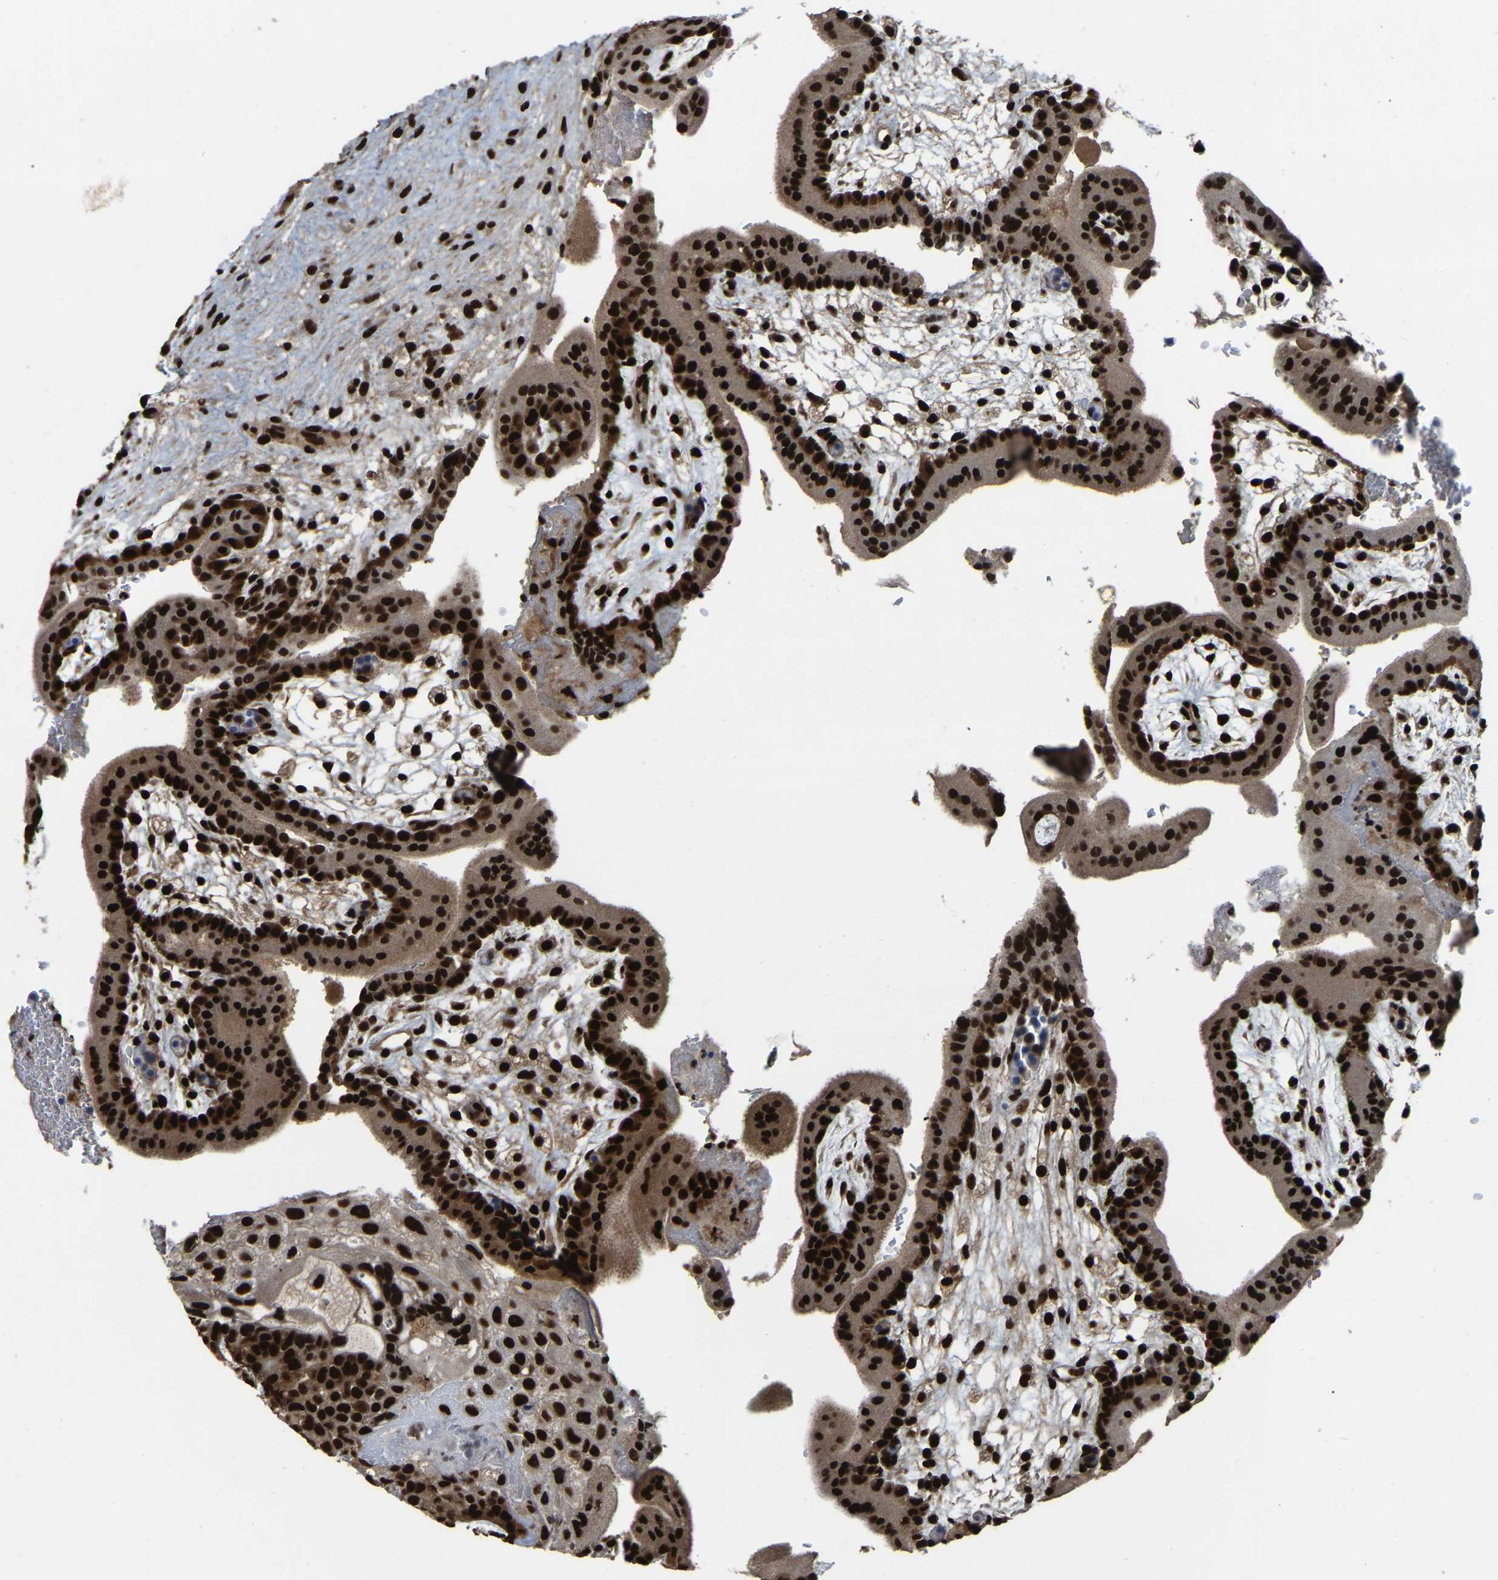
{"staining": {"intensity": "strong", "quantity": ">75%", "location": "nuclear"}, "tissue": "placenta", "cell_type": "Decidual cells", "image_type": "normal", "snomed": [{"axis": "morphology", "description": "Normal tissue, NOS"}, {"axis": "topography", "description": "Placenta"}], "caption": "An image of human placenta stained for a protein exhibits strong nuclear brown staining in decidual cells.", "gene": "TBL1XR1", "patient": {"sex": "female", "age": 35}}